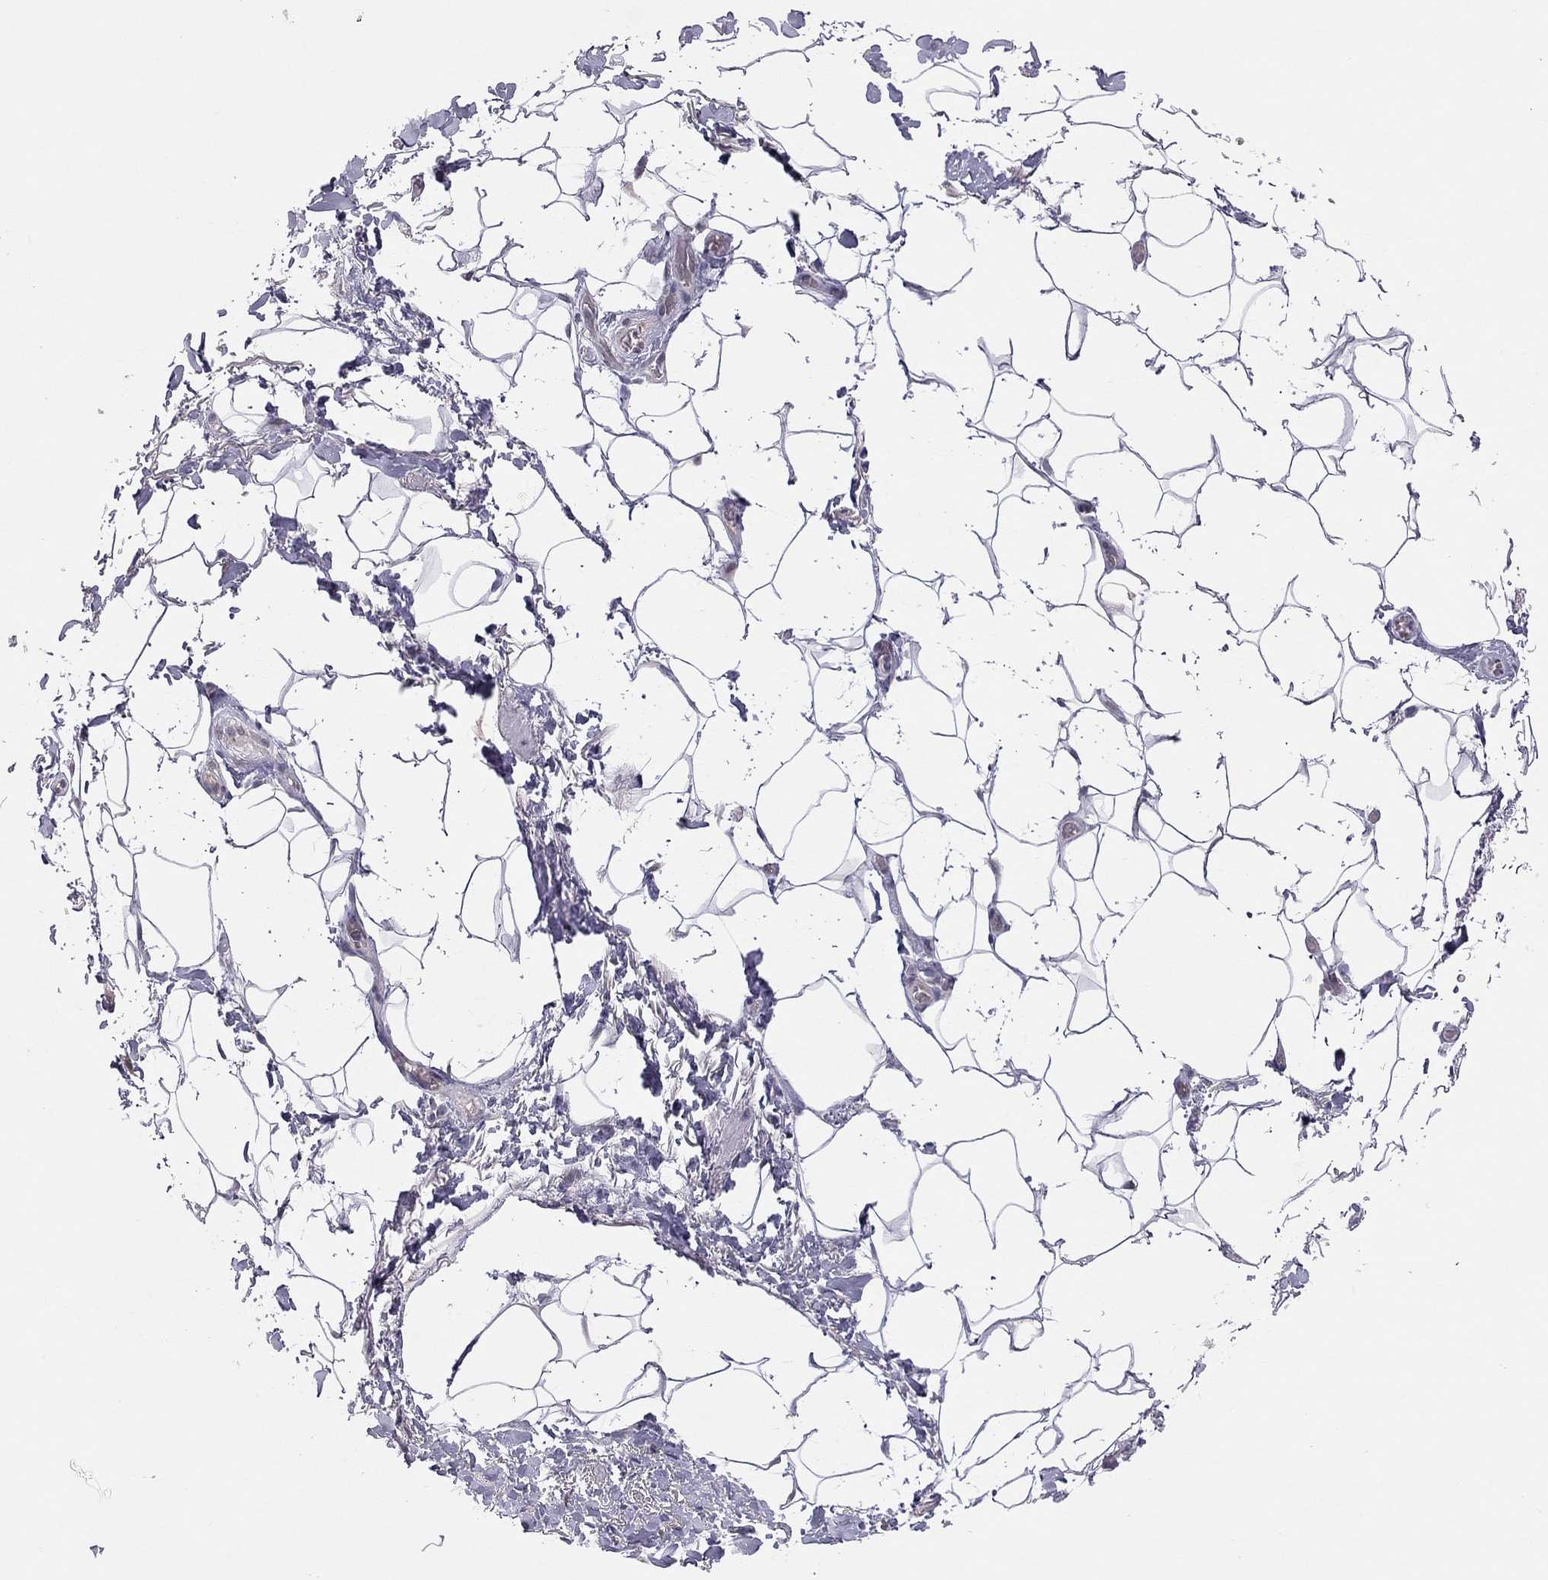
{"staining": {"intensity": "negative", "quantity": "none", "location": "none"}, "tissue": "adipose tissue", "cell_type": "Adipocytes", "image_type": "normal", "snomed": [{"axis": "morphology", "description": "Normal tissue, NOS"}, {"axis": "topography", "description": "Anal"}, {"axis": "topography", "description": "Peripheral nerve tissue"}], "caption": "High power microscopy image of an IHC photomicrograph of normal adipose tissue, revealing no significant positivity in adipocytes. Brightfield microscopy of immunohistochemistry stained with DAB (brown) and hematoxylin (blue), captured at high magnification.", "gene": "HSF2BP", "patient": {"sex": "male", "age": 53}}